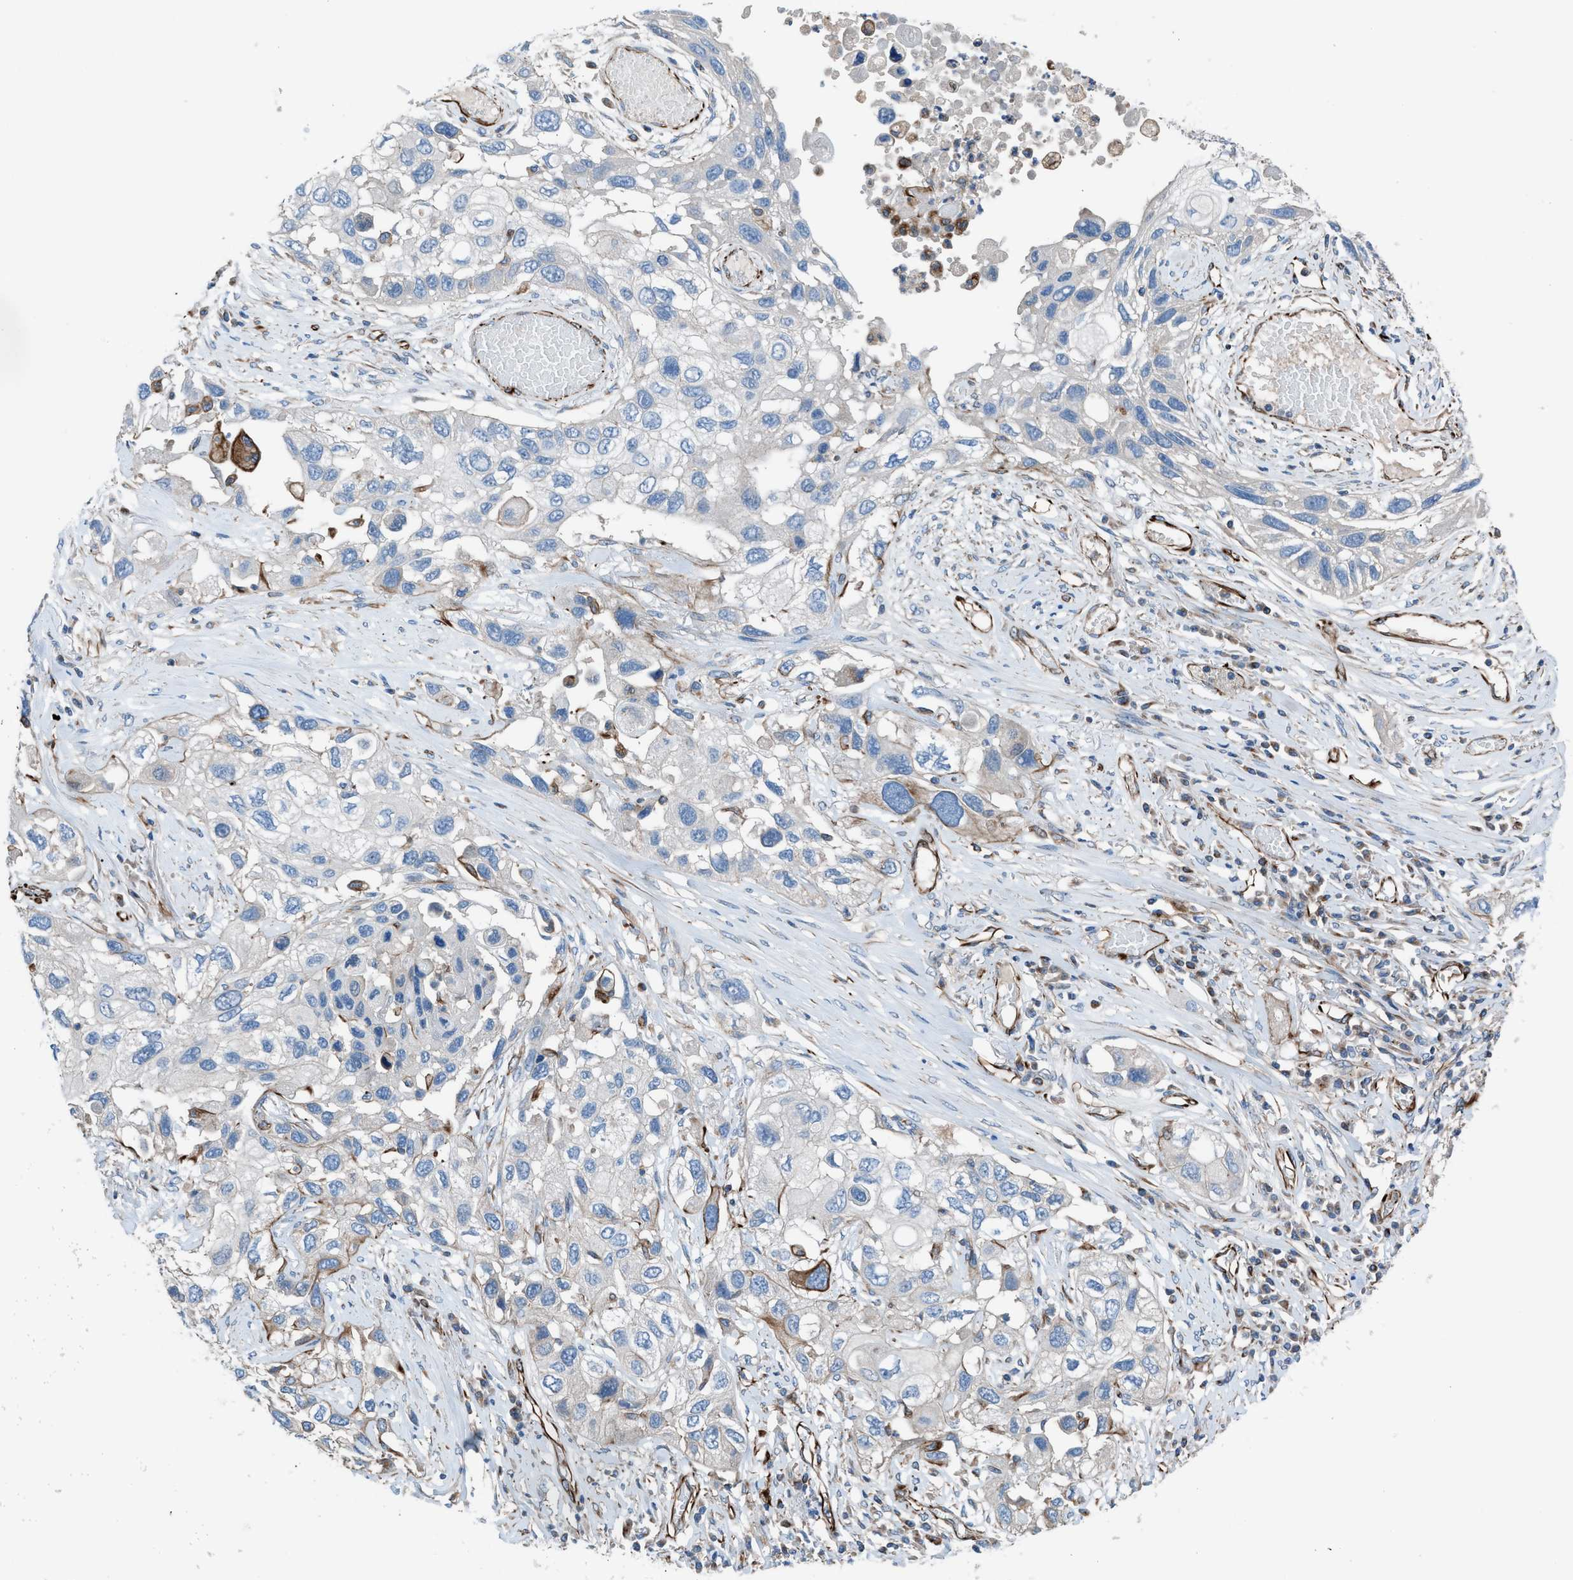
{"staining": {"intensity": "moderate", "quantity": "<25%", "location": "cytoplasmic/membranous"}, "tissue": "lung cancer", "cell_type": "Tumor cells", "image_type": "cancer", "snomed": [{"axis": "morphology", "description": "Squamous cell carcinoma, NOS"}, {"axis": "topography", "description": "Lung"}], "caption": "Immunohistochemical staining of lung squamous cell carcinoma displays moderate cytoplasmic/membranous protein expression in approximately <25% of tumor cells.", "gene": "CABP7", "patient": {"sex": "male", "age": 71}}